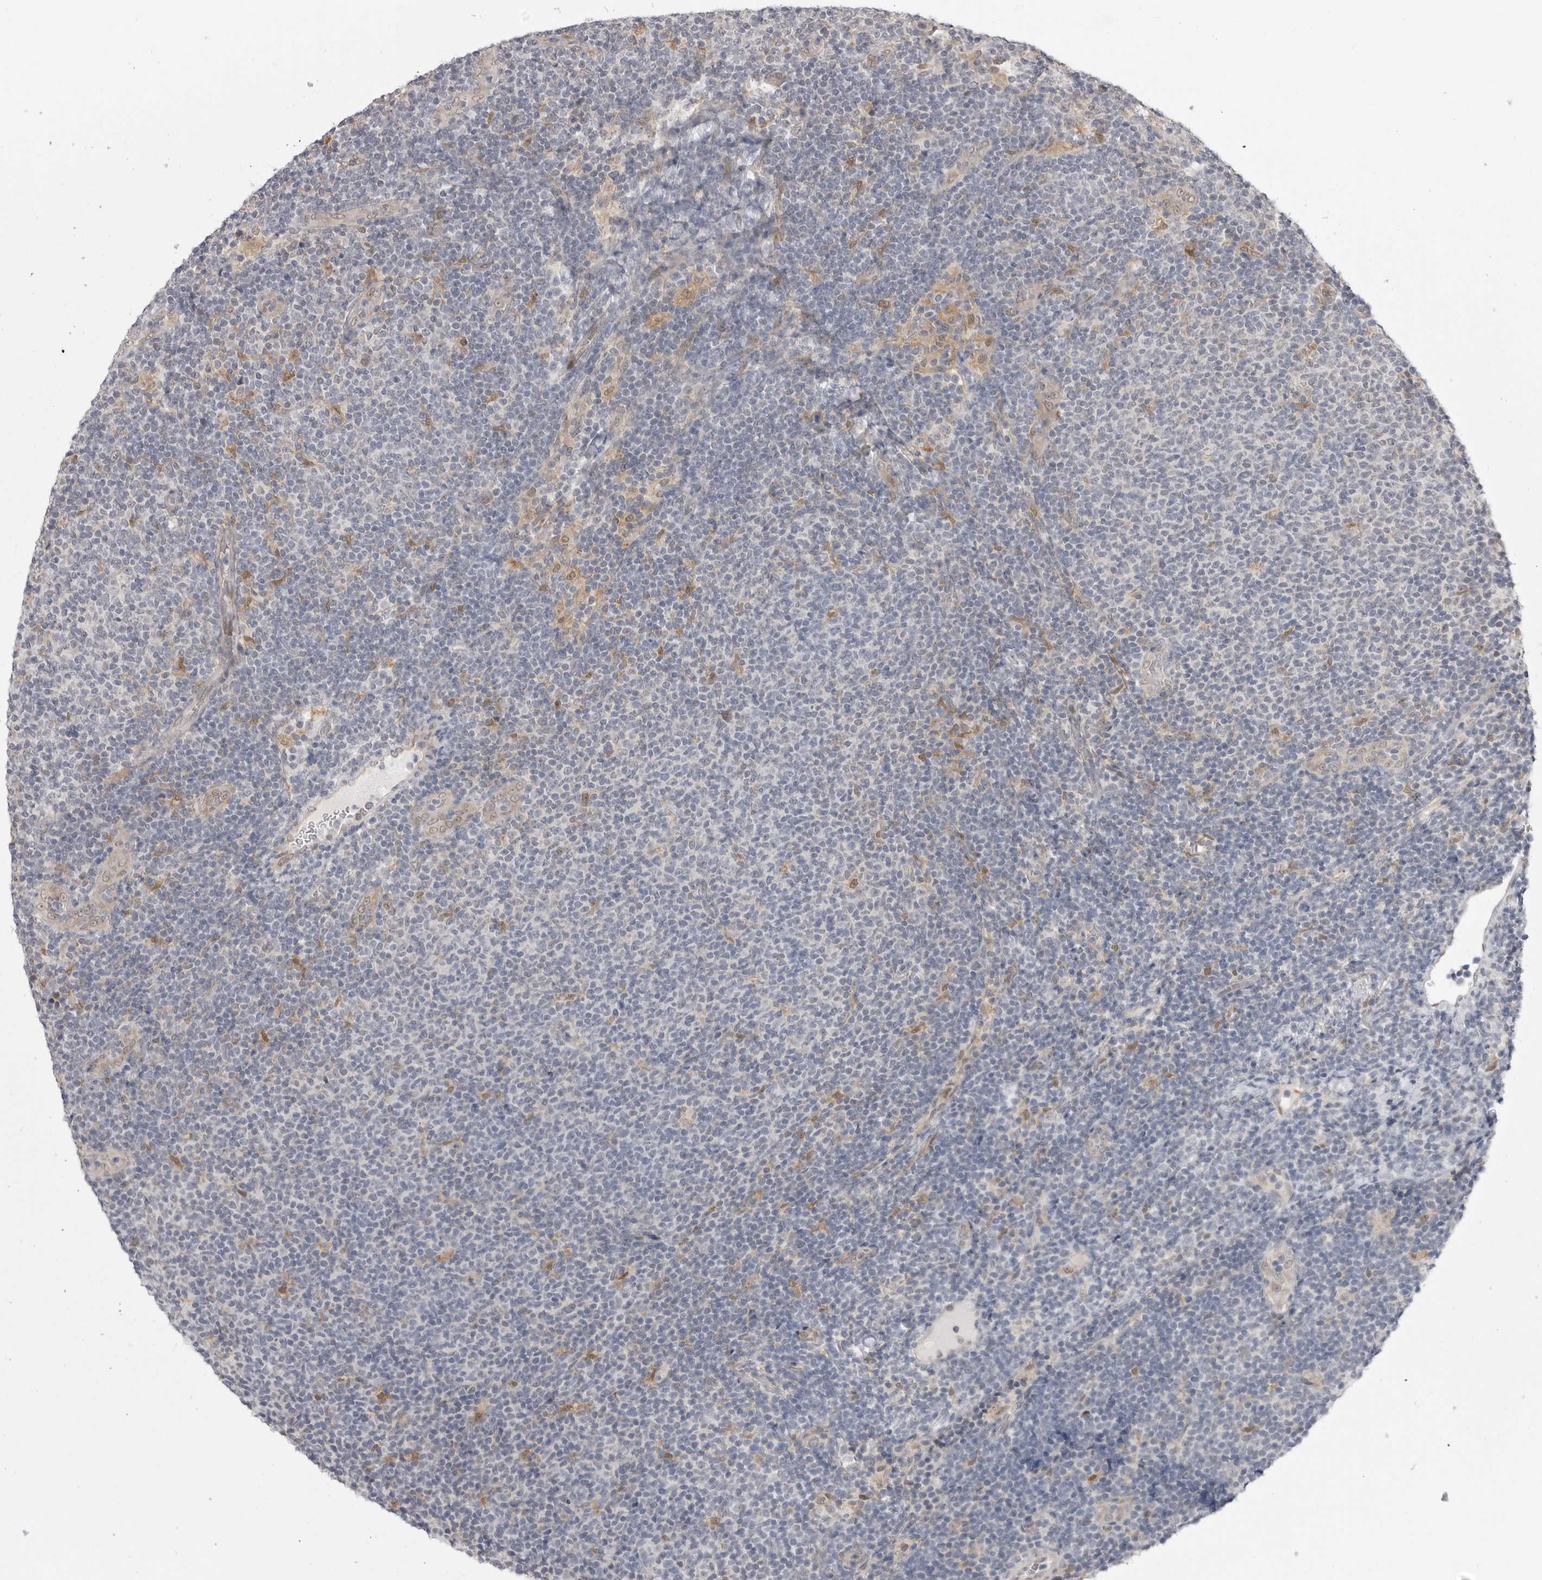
{"staining": {"intensity": "negative", "quantity": "none", "location": "none"}, "tissue": "lymphoma", "cell_type": "Tumor cells", "image_type": "cancer", "snomed": [{"axis": "morphology", "description": "Malignant lymphoma, non-Hodgkin's type, Low grade"}, {"axis": "topography", "description": "Lymph node"}], "caption": "There is no significant expression in tumor cells of lymphoma.", "gene": "PNPO", "patient": {"sex": "male", "age": 66}}